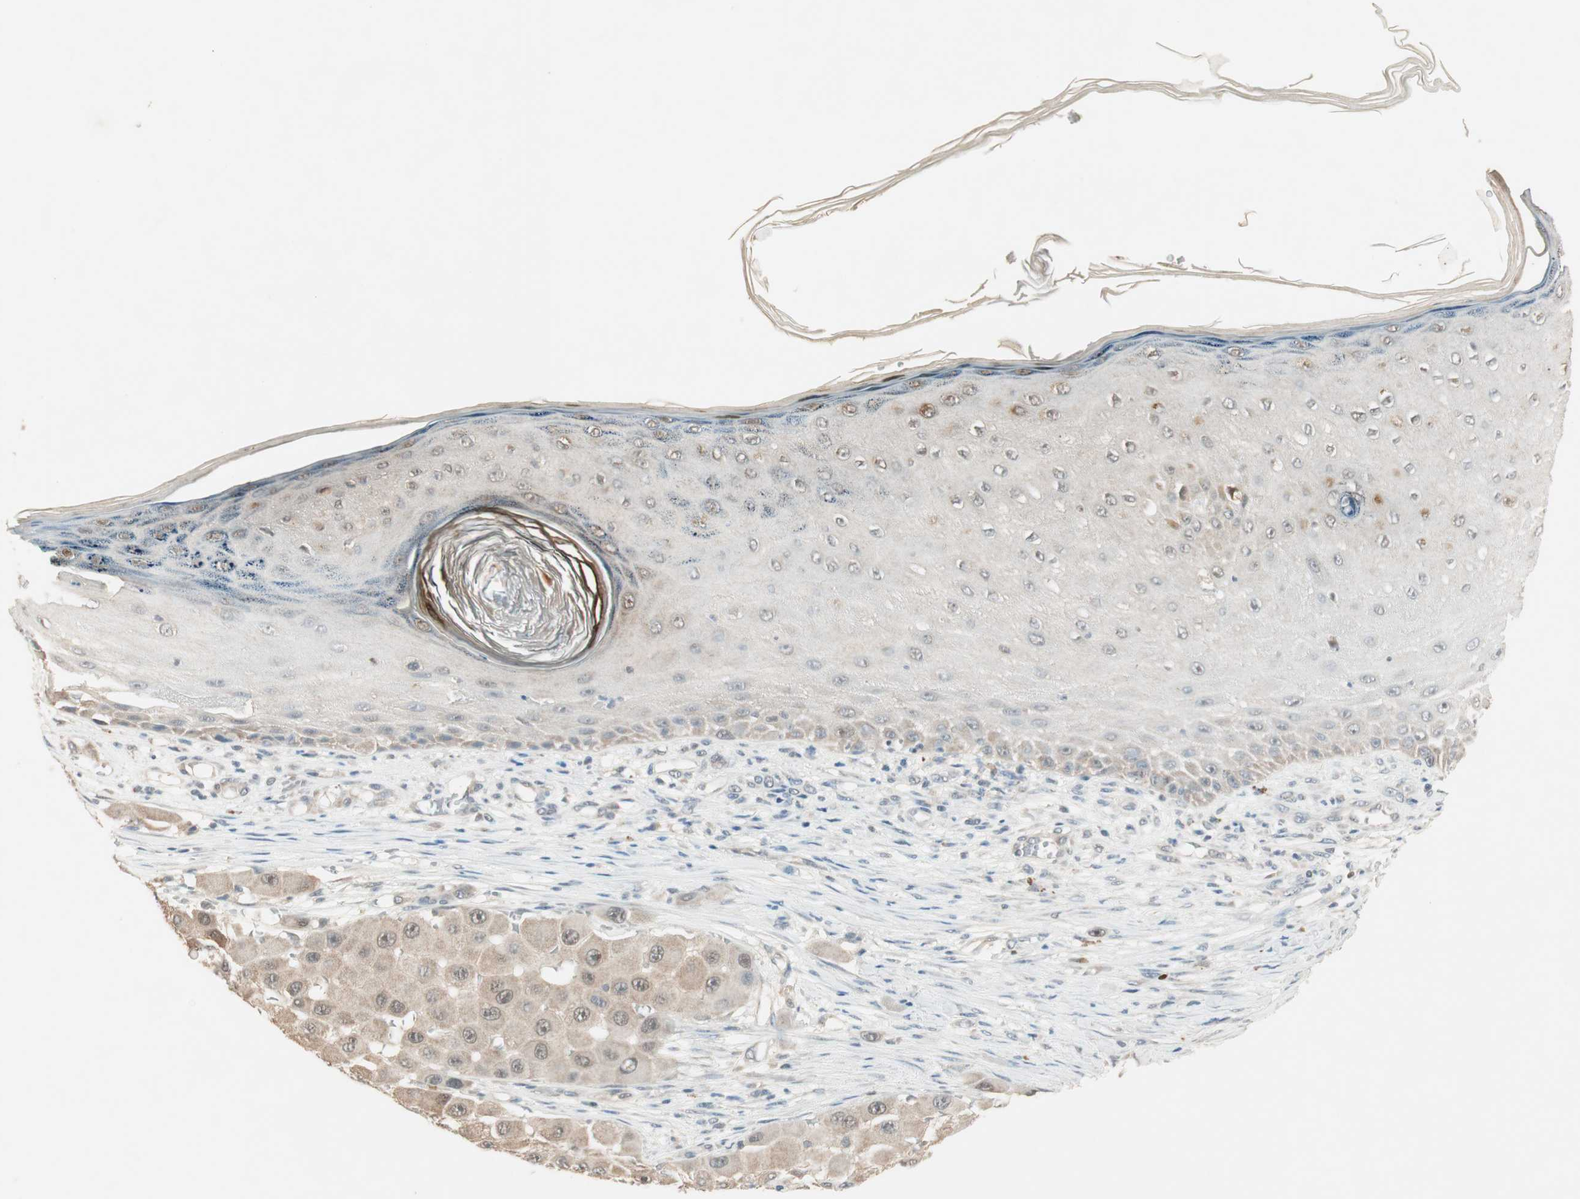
{"staining": {"intensity": "weak", "quantity": "25%-75%", "location": "cytoplasmic/membranous"}, "tissue": "melanoma", "cell_type": "Tumor cells", "image_type": "cancer", "snomed": [{"axis": "morphology", "description": "Malignant melanoma, NOS"}, {"axis": "topography", "description": "Skin"}], "caption": "Weak cytoplasmic/membranous protein expression is seen in about 25%-75% of tumor cells in malignant melanoma. (Brightfield microscopy of DAB IHC at high magnification).", "gene": "USP5", "patient": {"sex": "female", "age": 81}}